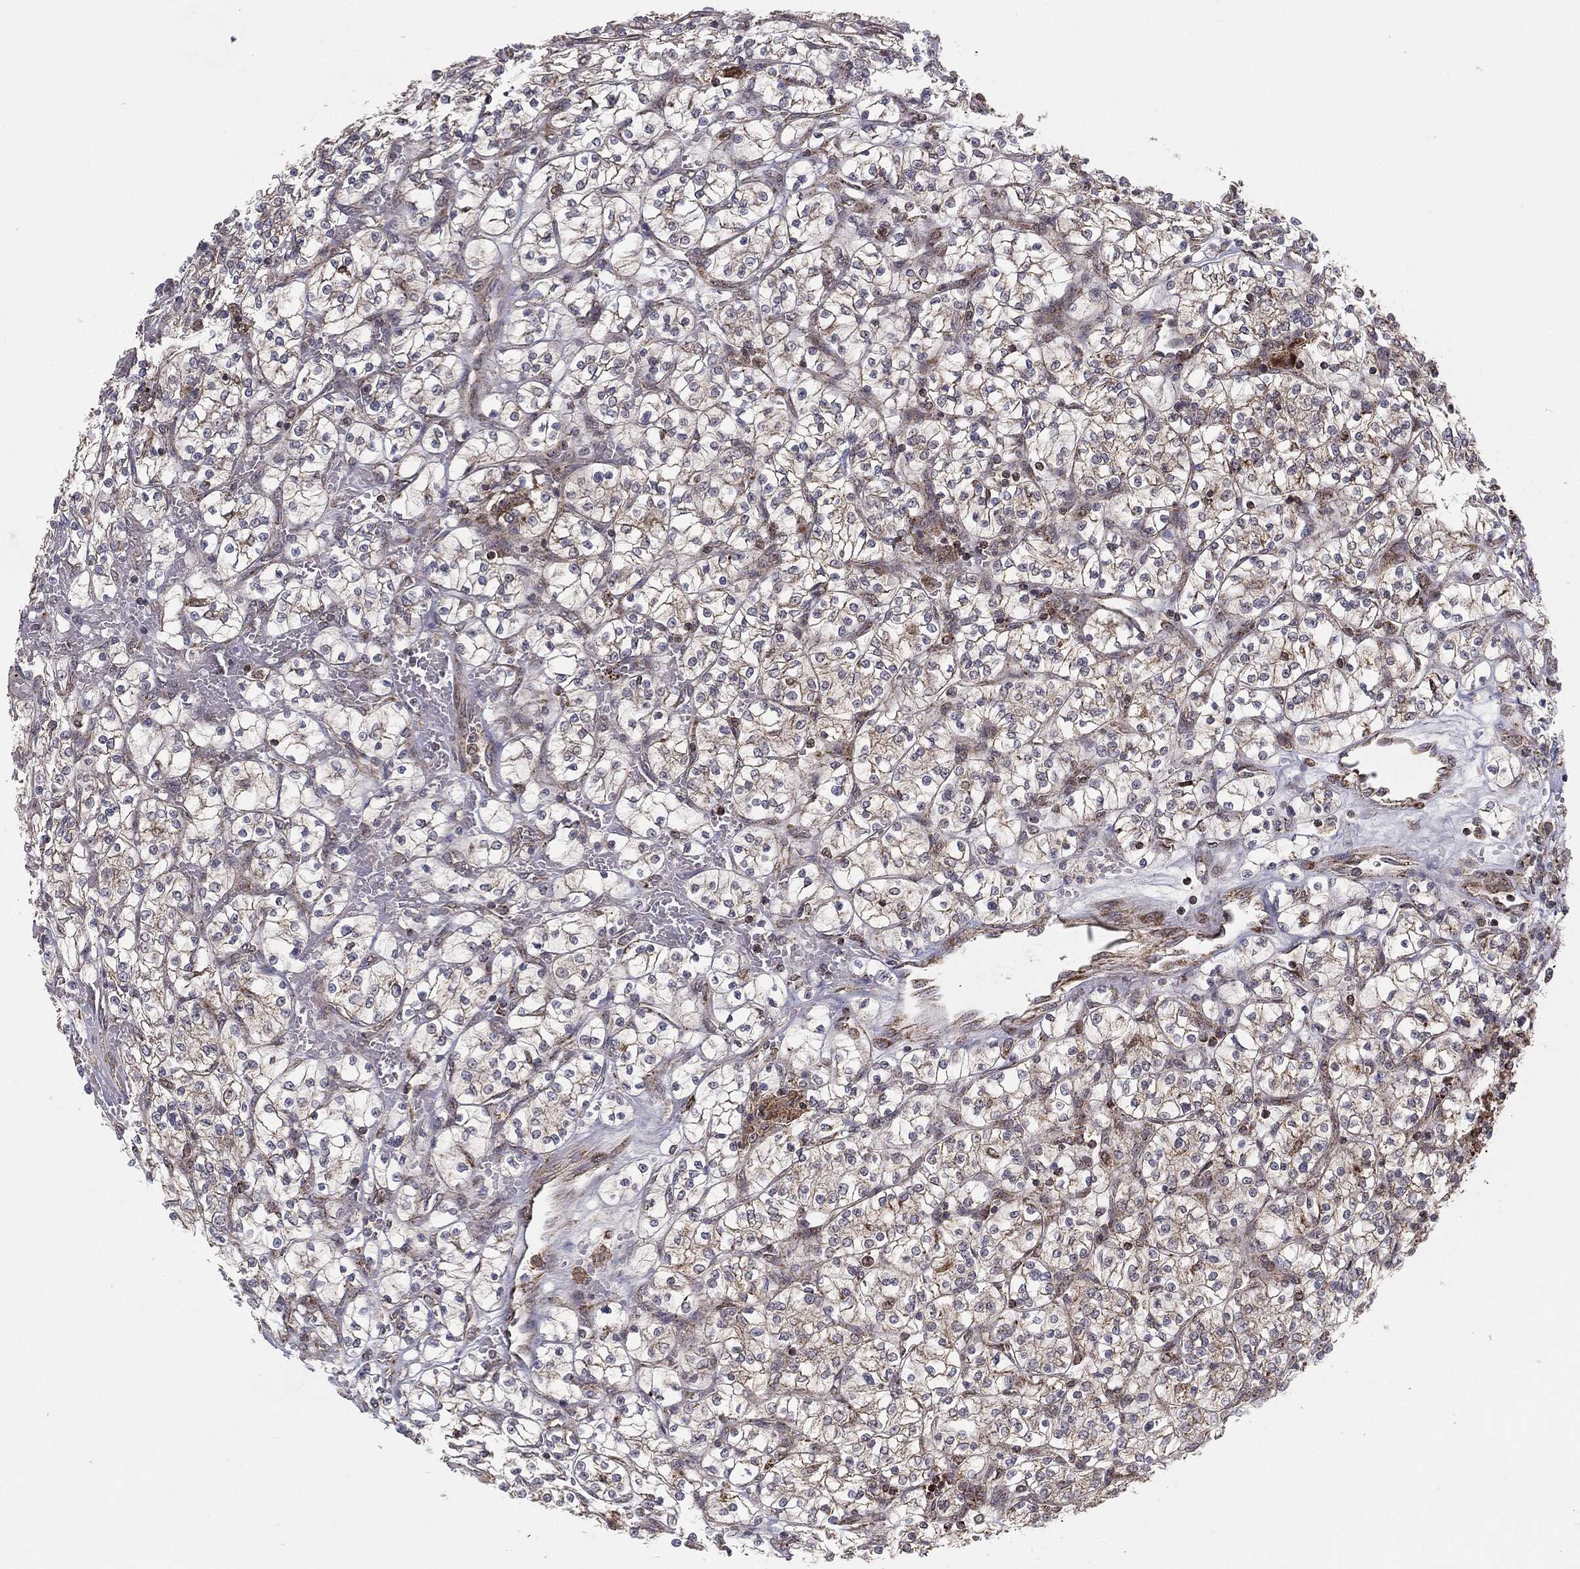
{"staining": {"intensity": "weak", "quantity": "25%-75%", "location": "cytoplasmic/membranous"}, "tissue": "renal cancer", "cell_type": "Tumor cells", "image_type": "cancer", "snomed": [{"axis": "morphology", "description": "Adenocarcinoma, NOS"}, {"axis": "topography", "description": "Kidney"}], "caption": "This photomicrograph demonstrates renal cancer stained with IHC to label a protein in brown. The cytoplasmic/membranous of tumor cells show weak positivity for the protein. Nuclei are counter-stained blue.", "gene": "MTOR", "patient": {"sex": "female", "age": 64}}